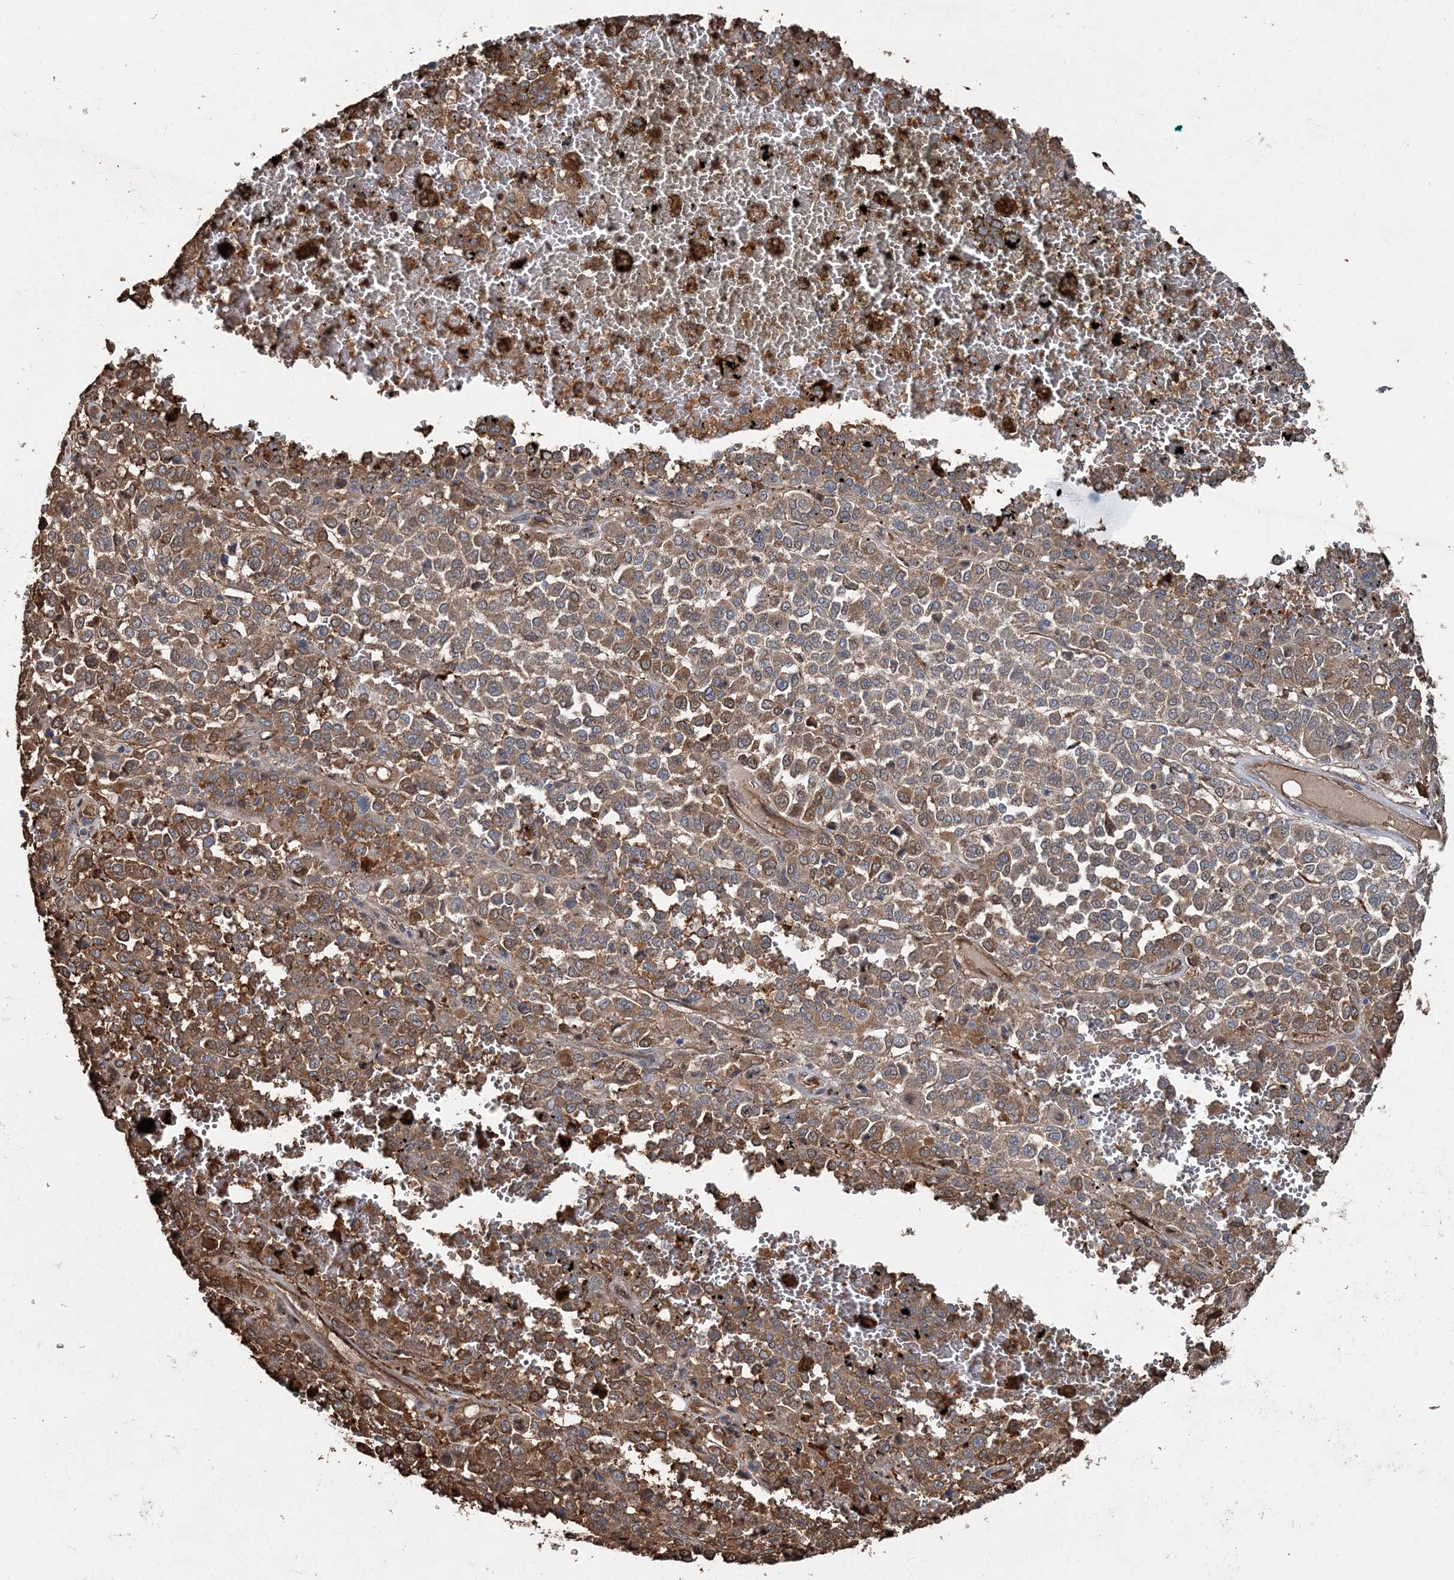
{"staining": {"intensity": "moderate", "quantity": ">75%", "location": "cytoplasmic/membranous"}, "tissue": "melanoma", "cell_type": "Tumor cells", "image_type": "cancer", "snomed": [{"axis": "morphology", "description": "Malignant melanoma, Metastatic site"}, {"axis": "topography", "description": "Pancreas"}], "caption": "An image of human melanoma stained for a protein shows moderate cytoplasmic/membranous brown staining in tumor cells. (IHC, brightfield microscopy, high magnification).", "gene": "SPOPL", "patient": {"sex": "female", "age": 30}}